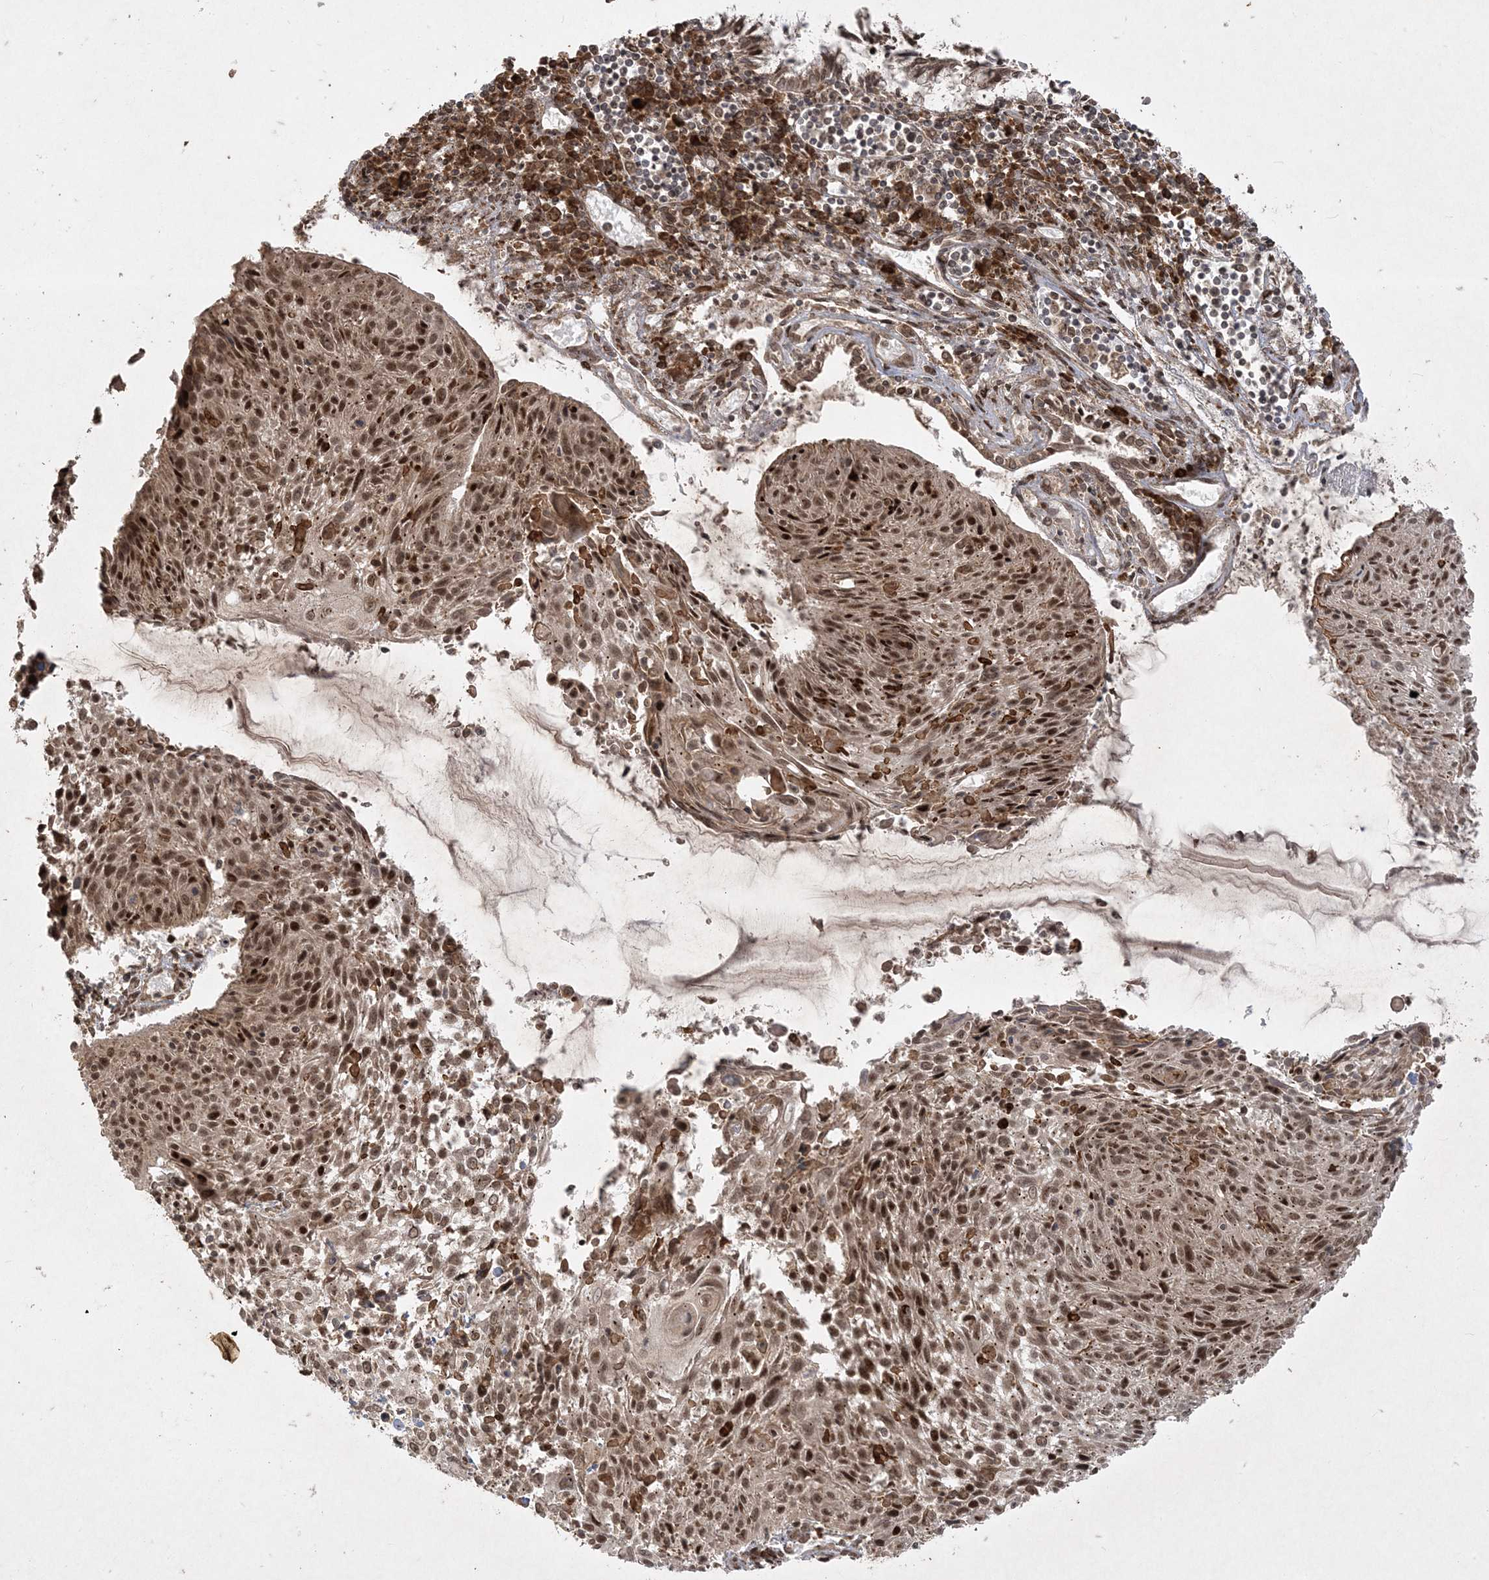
{"staining": {"intensity": "moderate", "quantity": ">75%", "location": "cytoplasmic/membranous,nuclear"}, "tissue": "cervical cancer", "cell_type": "Tumor cells", "image_type": "cancer", "snomed": [{"axis": "morphology", "description": "Squamous cell carcinoma, NOS"}, {"axis": "topography", "description": "Cervix"}], "caption": "Human squamous cell carcinoma (cervical) stained for a protein (brown) reveals moderate cytoplasmic/membranous and nuclear positive staining in about >75% of tumor cells.", "gene": "RRAS", "patient": {"sex": "female", "age": 51}}